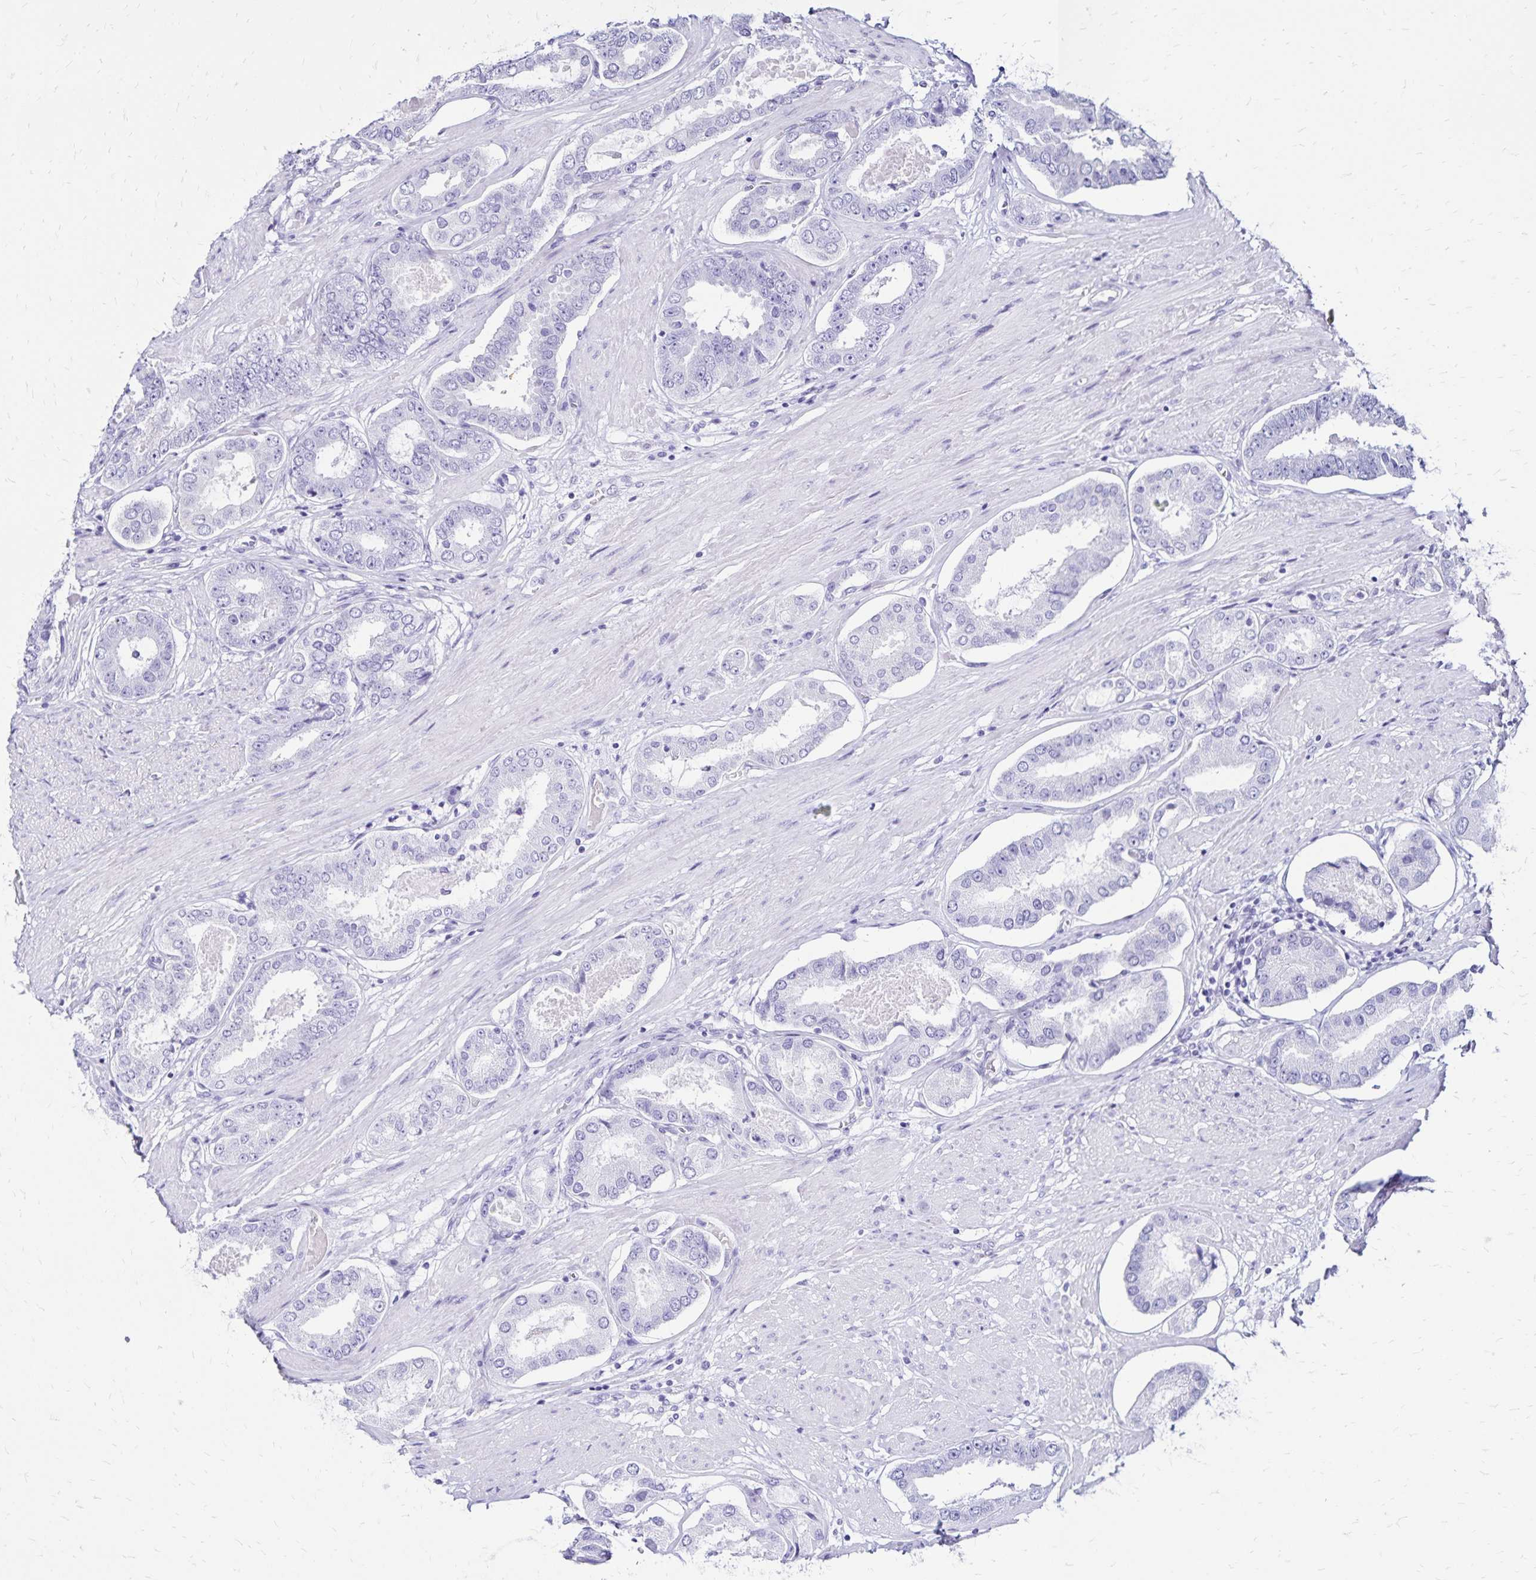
{"staining": {"intensity": "negative", "quantity": "none", "location": "none"}, "tissue": "prostate cancer", "cell_type": "Tumor cells", "image_type": "cancer", "snomed": [{"axis": "morphology", "description": "Adenocarcinoma, High grade"}, {"axis": "topography", "description": "Prostate"}], "caption": "High magnification brightfield microscopy of prostate high-grade adenocarcinoma stained with DAB (brown) and counterstained with hematoxylin (blue): tumor cells show no significant positivity.", "gene": "LIN28B", "patient": {"sex": "male", "age": 63}}